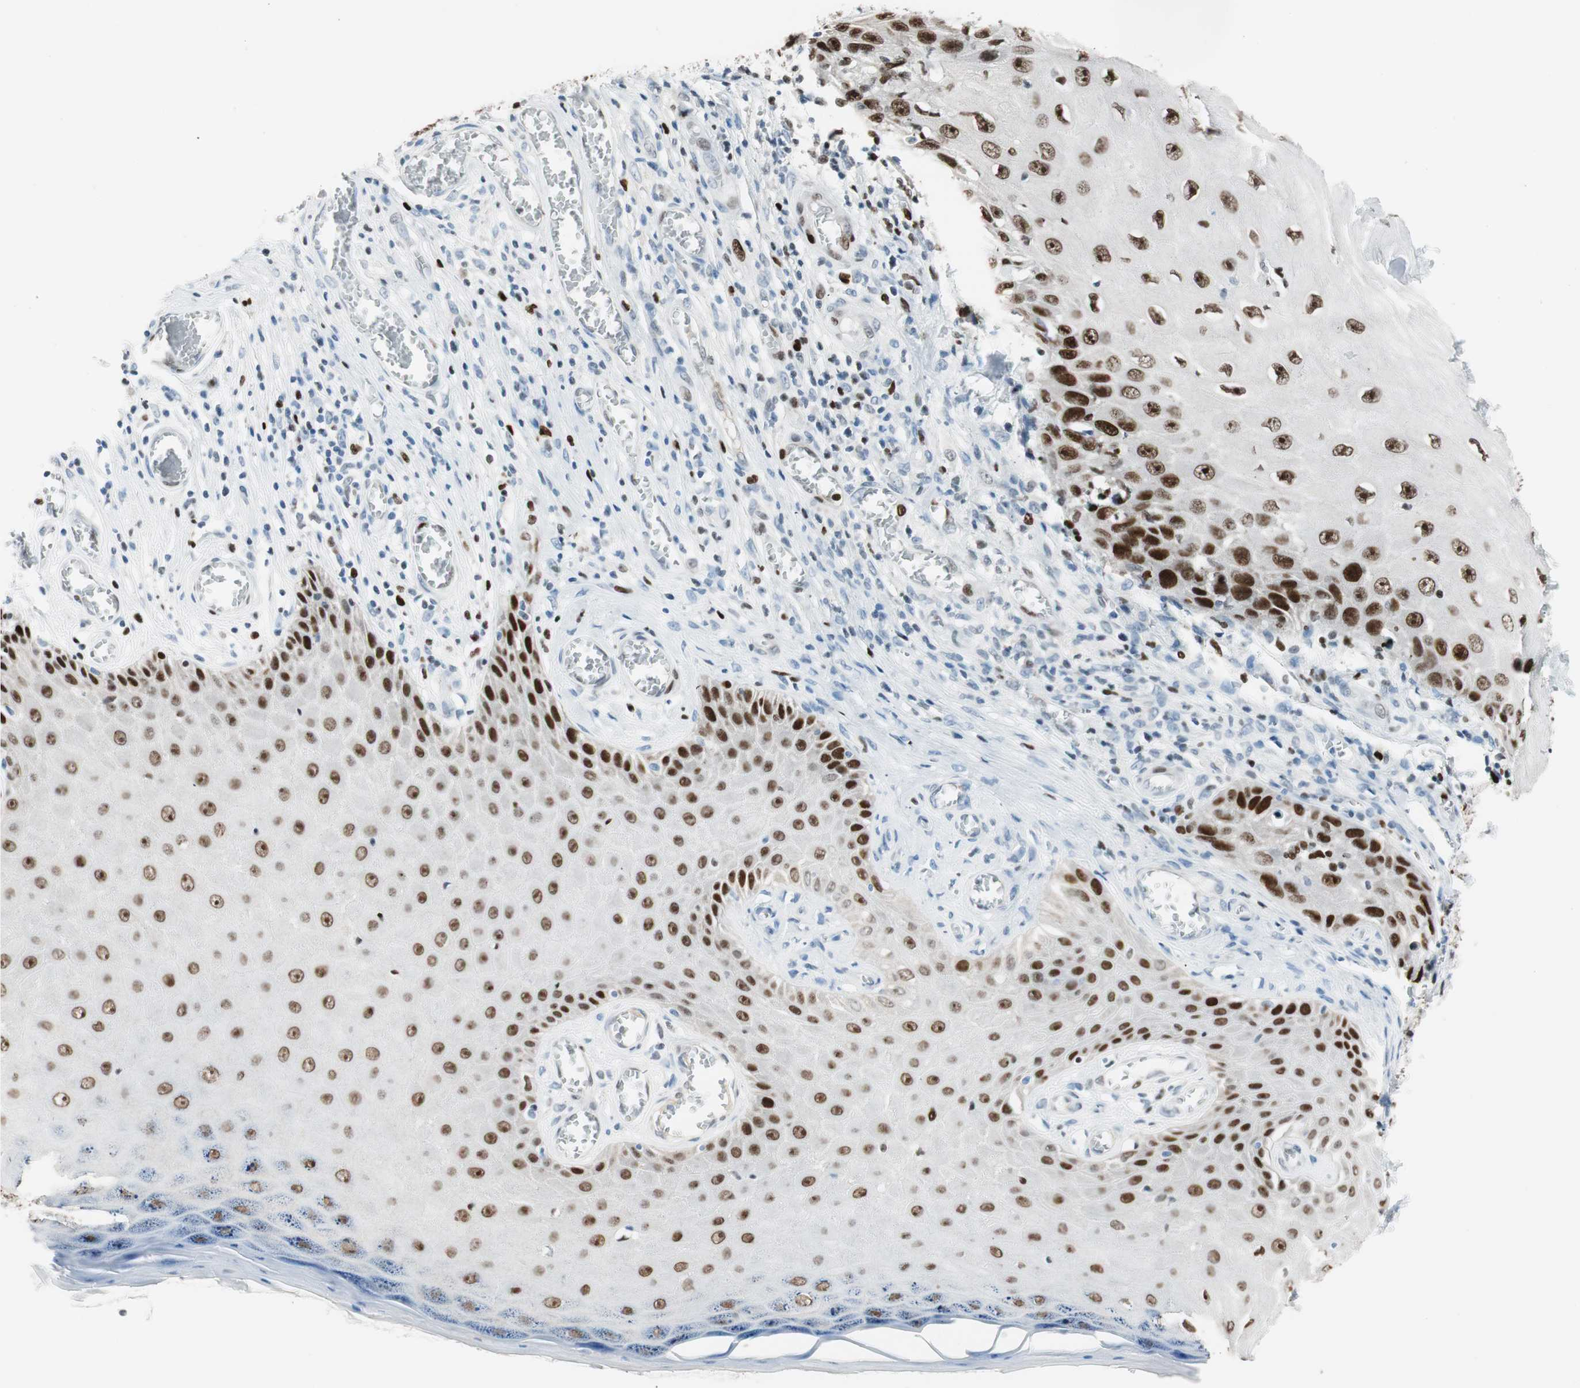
{"staining": {"intensity": "strong", "quantity": ">75%", "location": "nuclear"}, "tissue": "skin cancer", "cell_type": "Tumor cells", "image_type": "cancer", "snomed": [{"axis": "morphology", "description": "Squamous cell carcinoma, NOS"}, {"axis": "topography", "description": "Skin"}], "caption": "DAB (3,3'-diaminobenzidine) immunohistochemical staining of human skin cancer reveals strong nuclear protein staining in approximately >75% of tumor cells.", "gene": "EZH2", "patient": {"sex": "female", "age": 73}}